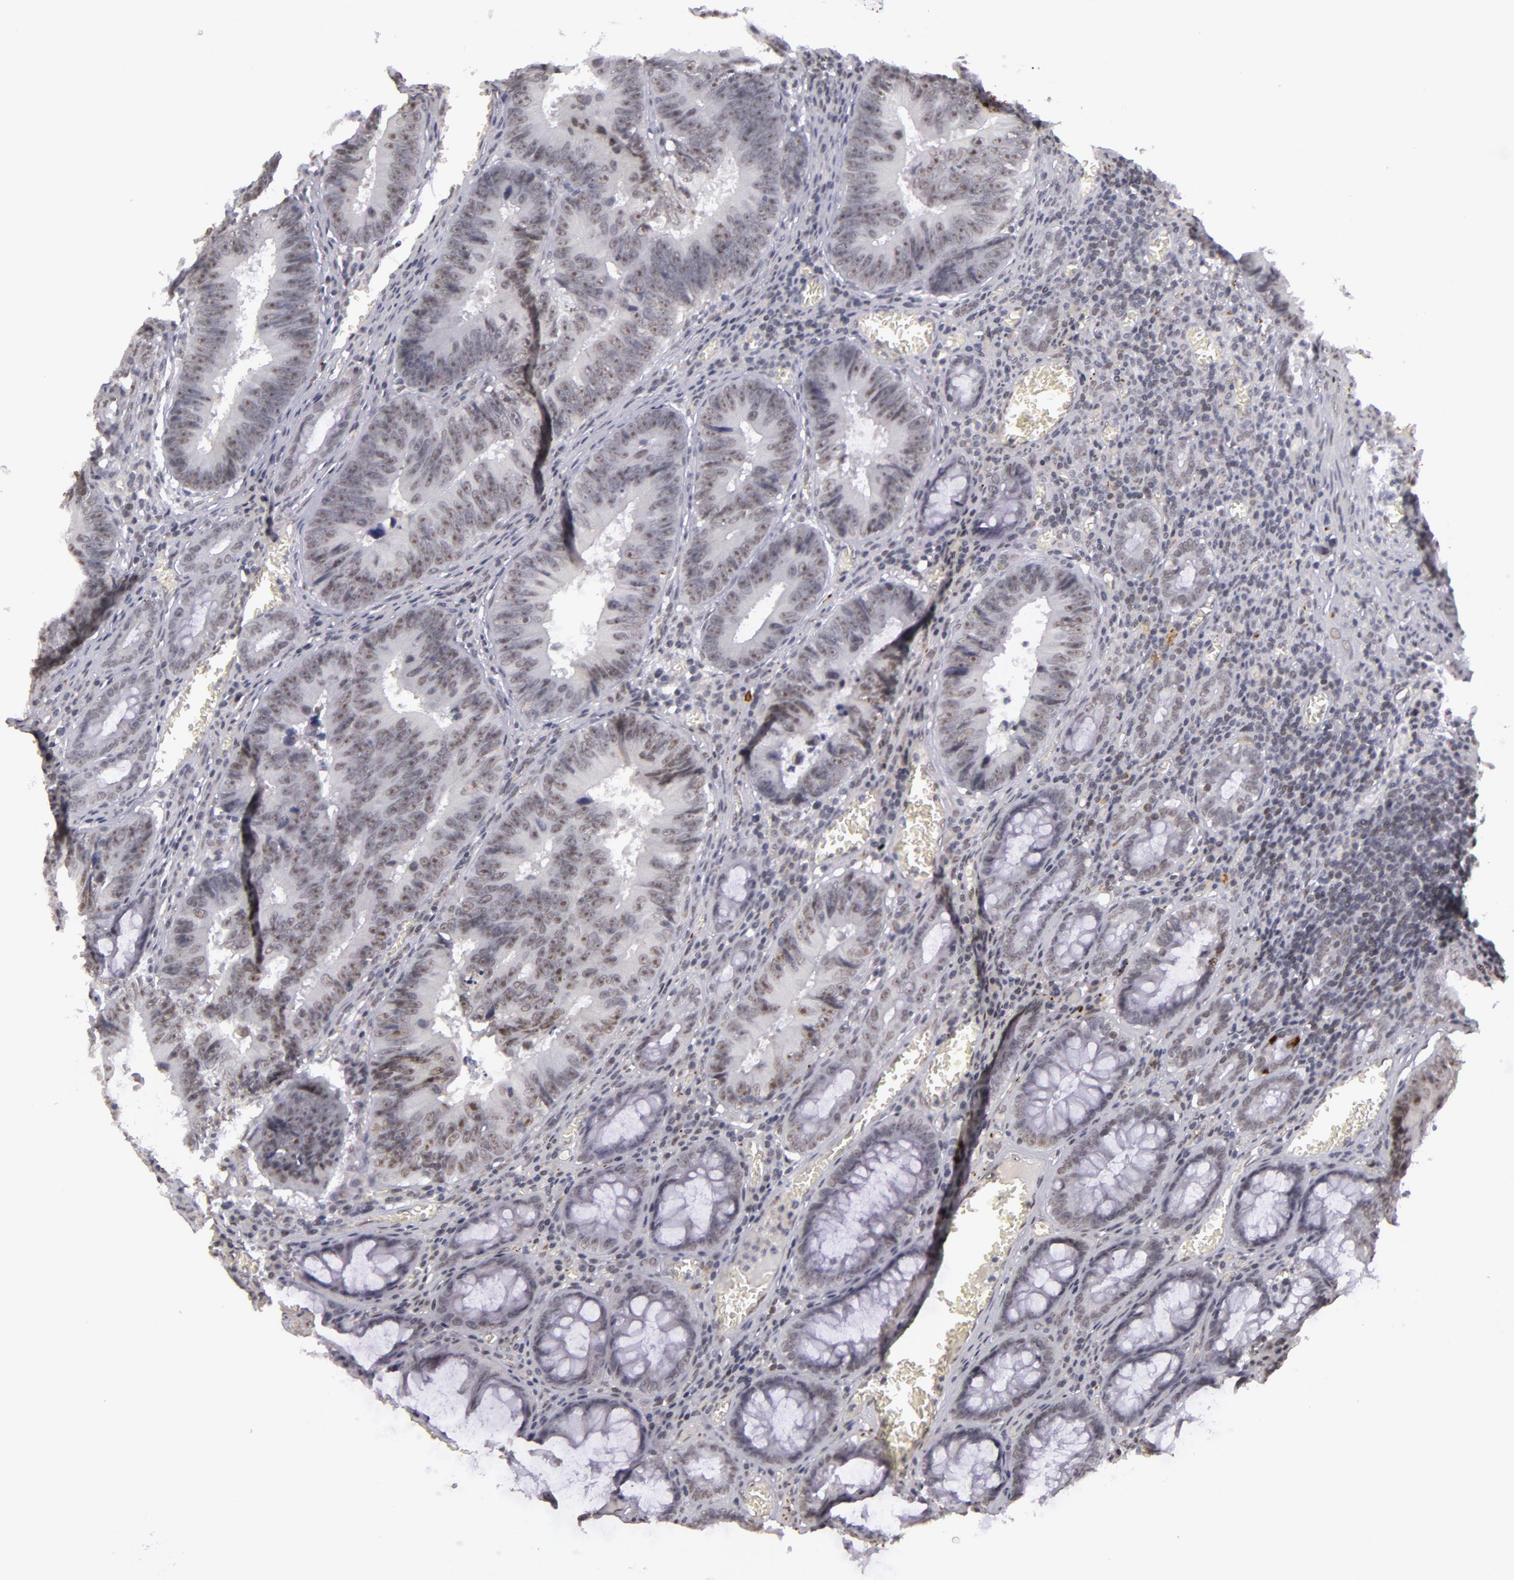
{"staining": {"intensity": "weak", "quantity": ">75%", "location": "nuclear"}, "tissue": "colorectal cancer", "cell_type": "Tumor cells", "image_type": "cancer", "snomed": [{"axis": "morphology", "description": "Adenocarcinoma, NOS"}, {"axis": "topography", "description": "Rectum"}], "caption": "Colorectal cancer stained with a brown dye displays weak nuclear positive positivity in about >75% of tumor cells.", "gene": "RRP7A", "patient": {"sex": "female", "age": 98}}